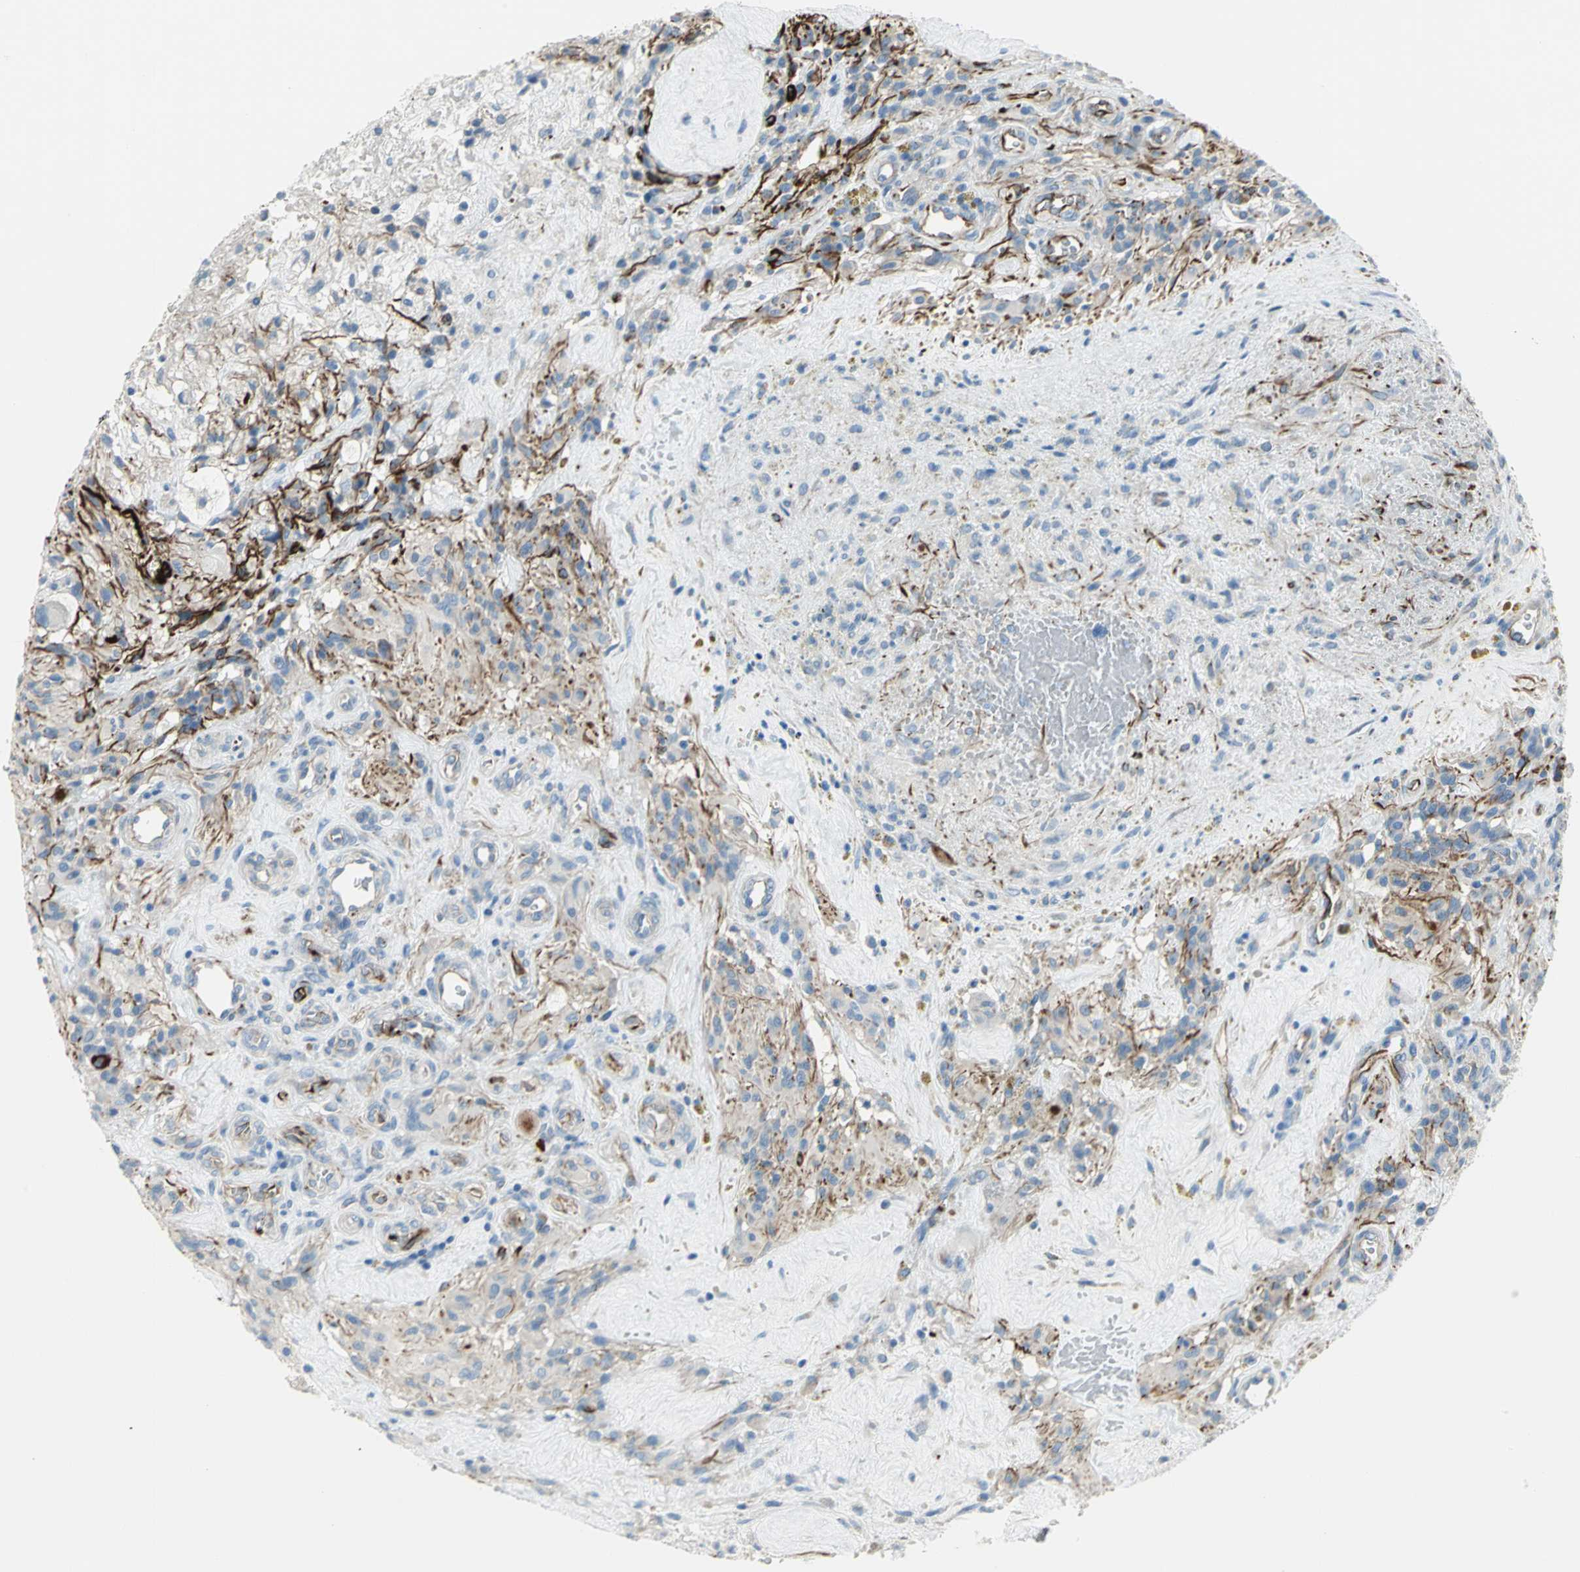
{"staining": {"intensity": "strong", "quantity": "25%-75%", "location": "cytoplasmic/membranous"}, "tissue": "glioma", "cell_type": "Tumor cells", "image_type": "cancer", "snomed": [{"axis": "morphology", "description": "Normal tissue, NOS"}, {"axis": "morphology", "description": "Glioma, malignant, High grade"}, {"axis": "topography", "description": "Cerebral cortex"}], "caption": "The immunohistochemical stain labels strong cytoplasmic/membranous positivity in tumor cells of glioma tissue. (Stains: DAB (3,3'-diaminobenzidine) in brown, nuclei in blue, Microscopy: brightfield microscopy at high magnification).", "gene": "ALOX15", "patient": {"sex": "male", "age": 56}}